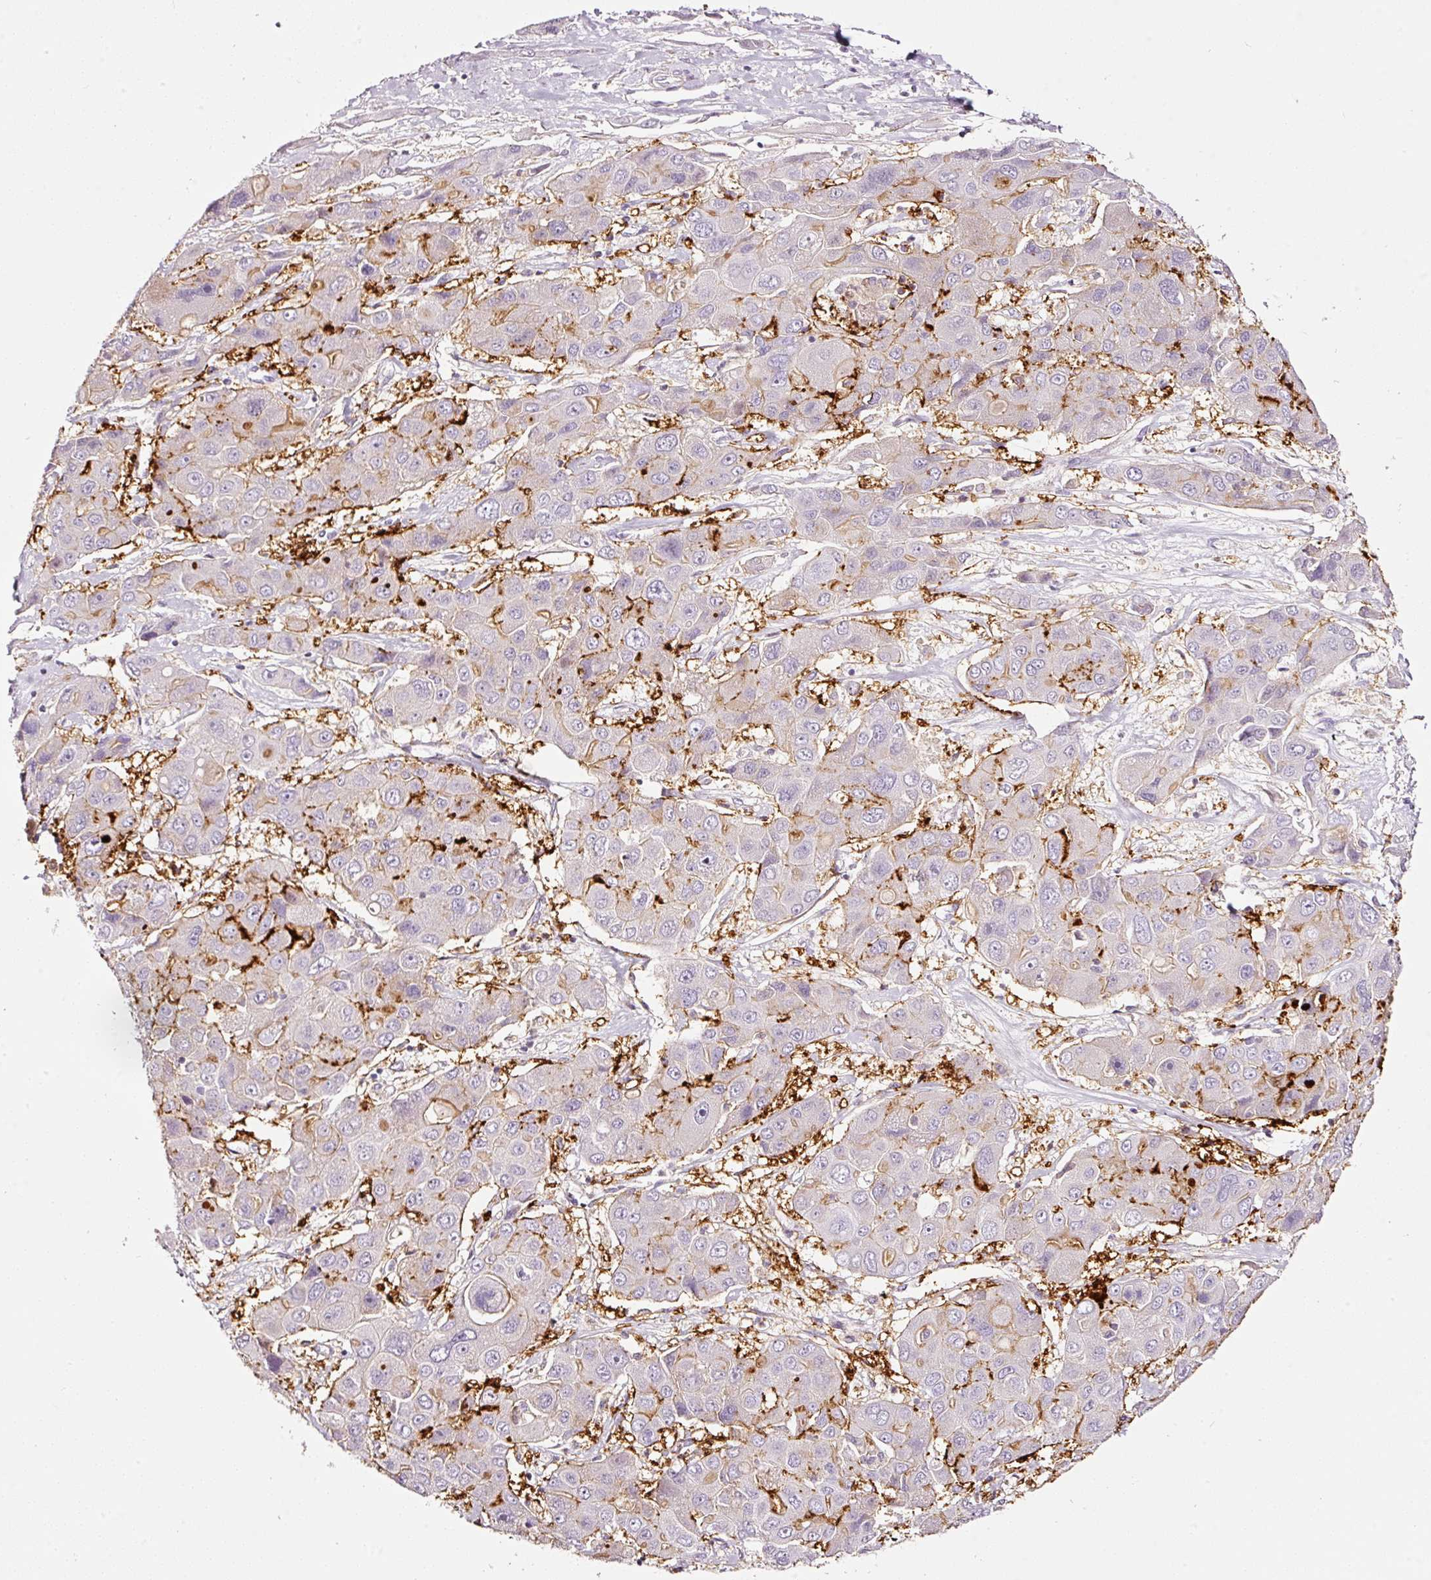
{"staining": {"intensity": "weak", "quantity": "<25%", "location": "cytoplasmic/membranous"}, "tissue": "liver cancer", "cell_type": "Tumor cells", "image_type": "cancer", "snomed": [{"axis": "morphology", "description": "Cholangiocarcinoma"}, {"axis": "topography", "description": "Liver"}], "caption": "Immunohistochemistry (IHC) histopathology image of human liver cholangiocarcinoma stained for a protein (brown), which demonstrates no expression in tumor cells.", "gene": "CYB561A3", "patient": {"sex": "male", "age": 67}}